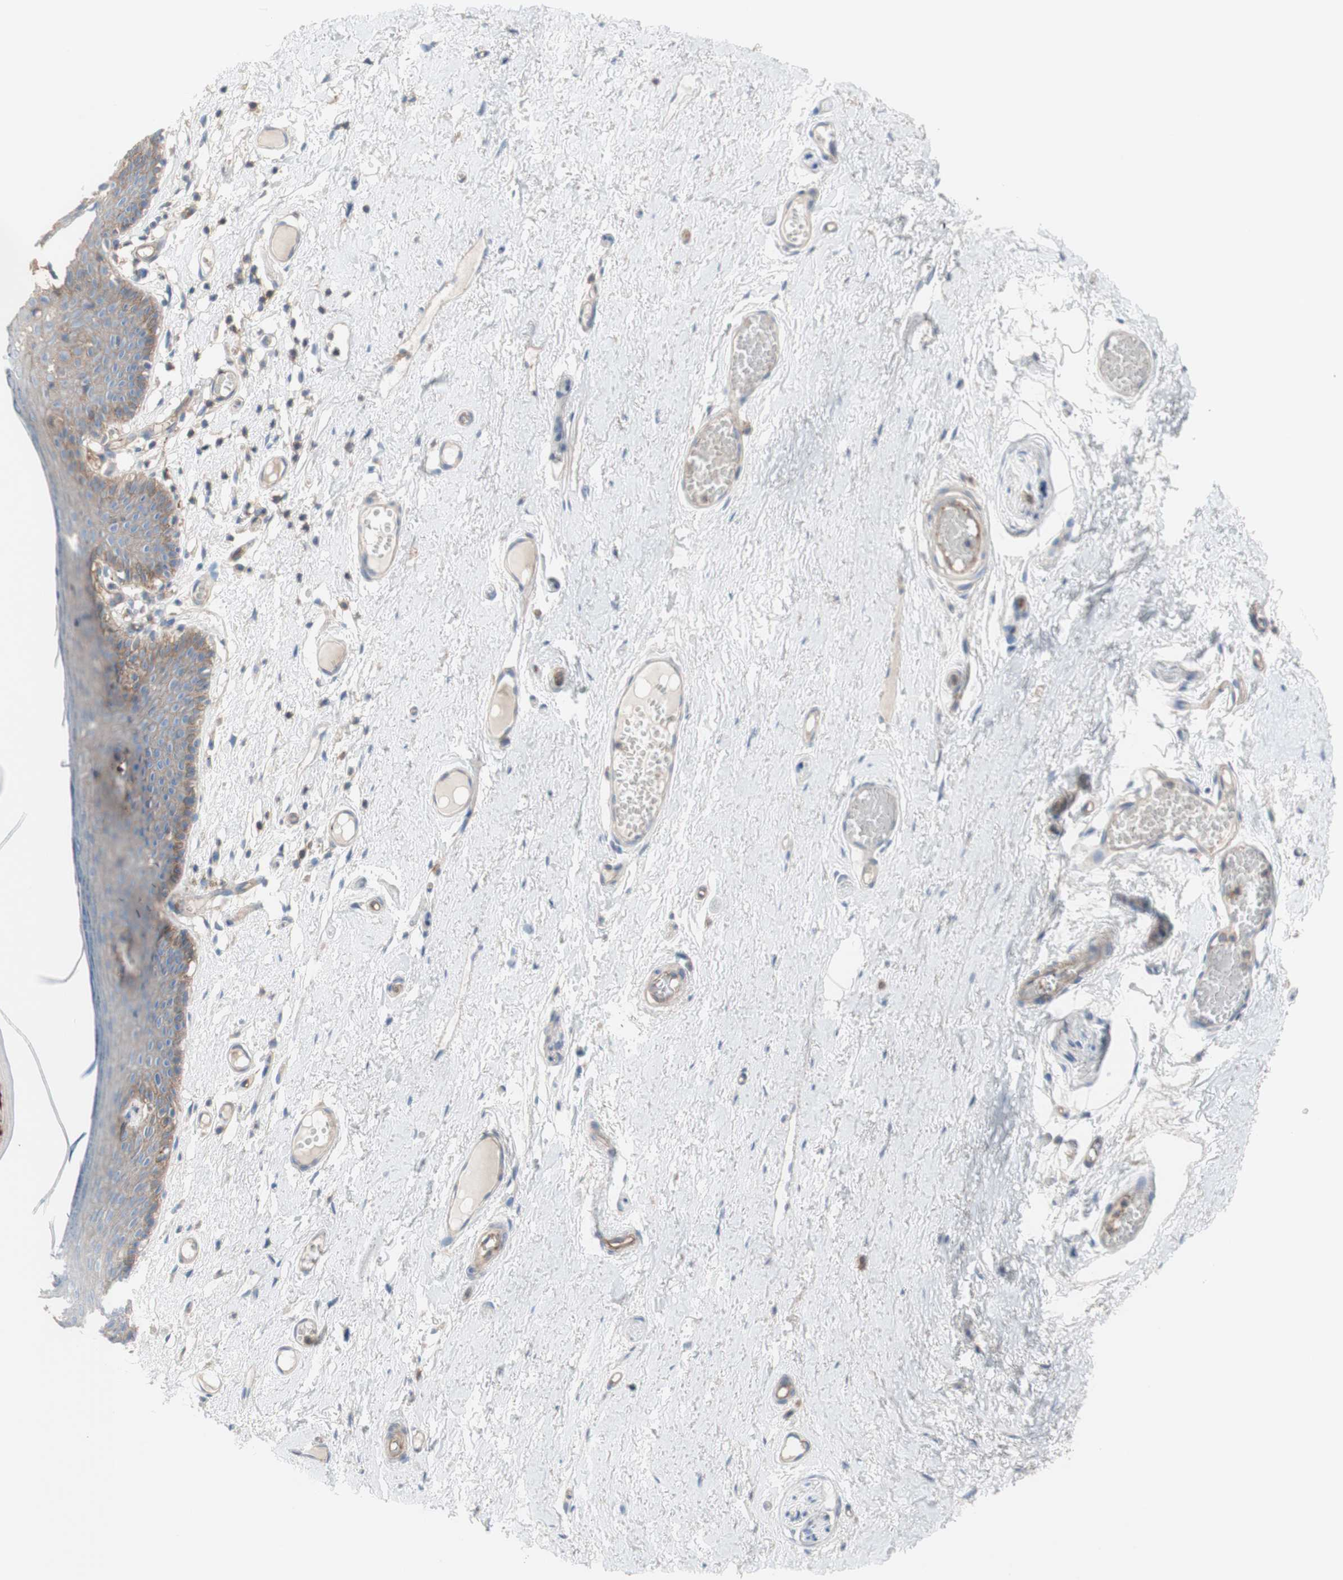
{"staining": {"intensity": "weak", "quantity": "25%-75%", "location": "cytoplasmic/membranous"}, "tissue": "skin", "cell_type": "Epidermal cells", "image_type": "normal", "snomed": [{"axis": "morphology", "description": "Normal tissue, NOS"}, {"axis": "topography", "description": "Adipose tissue"}, {"axis": "topography", "description": "Vascular tissue"}, {"axis": "topography", "description": "Anal"}, {"axis": "topography", "description": "Peripheral nerve tissue"}], "caption": "Human skin stained with a protein marker reveals weak staining in epidermal cells.", "gene": "CD46", "patient": {"sex": "female", "age": 54}}